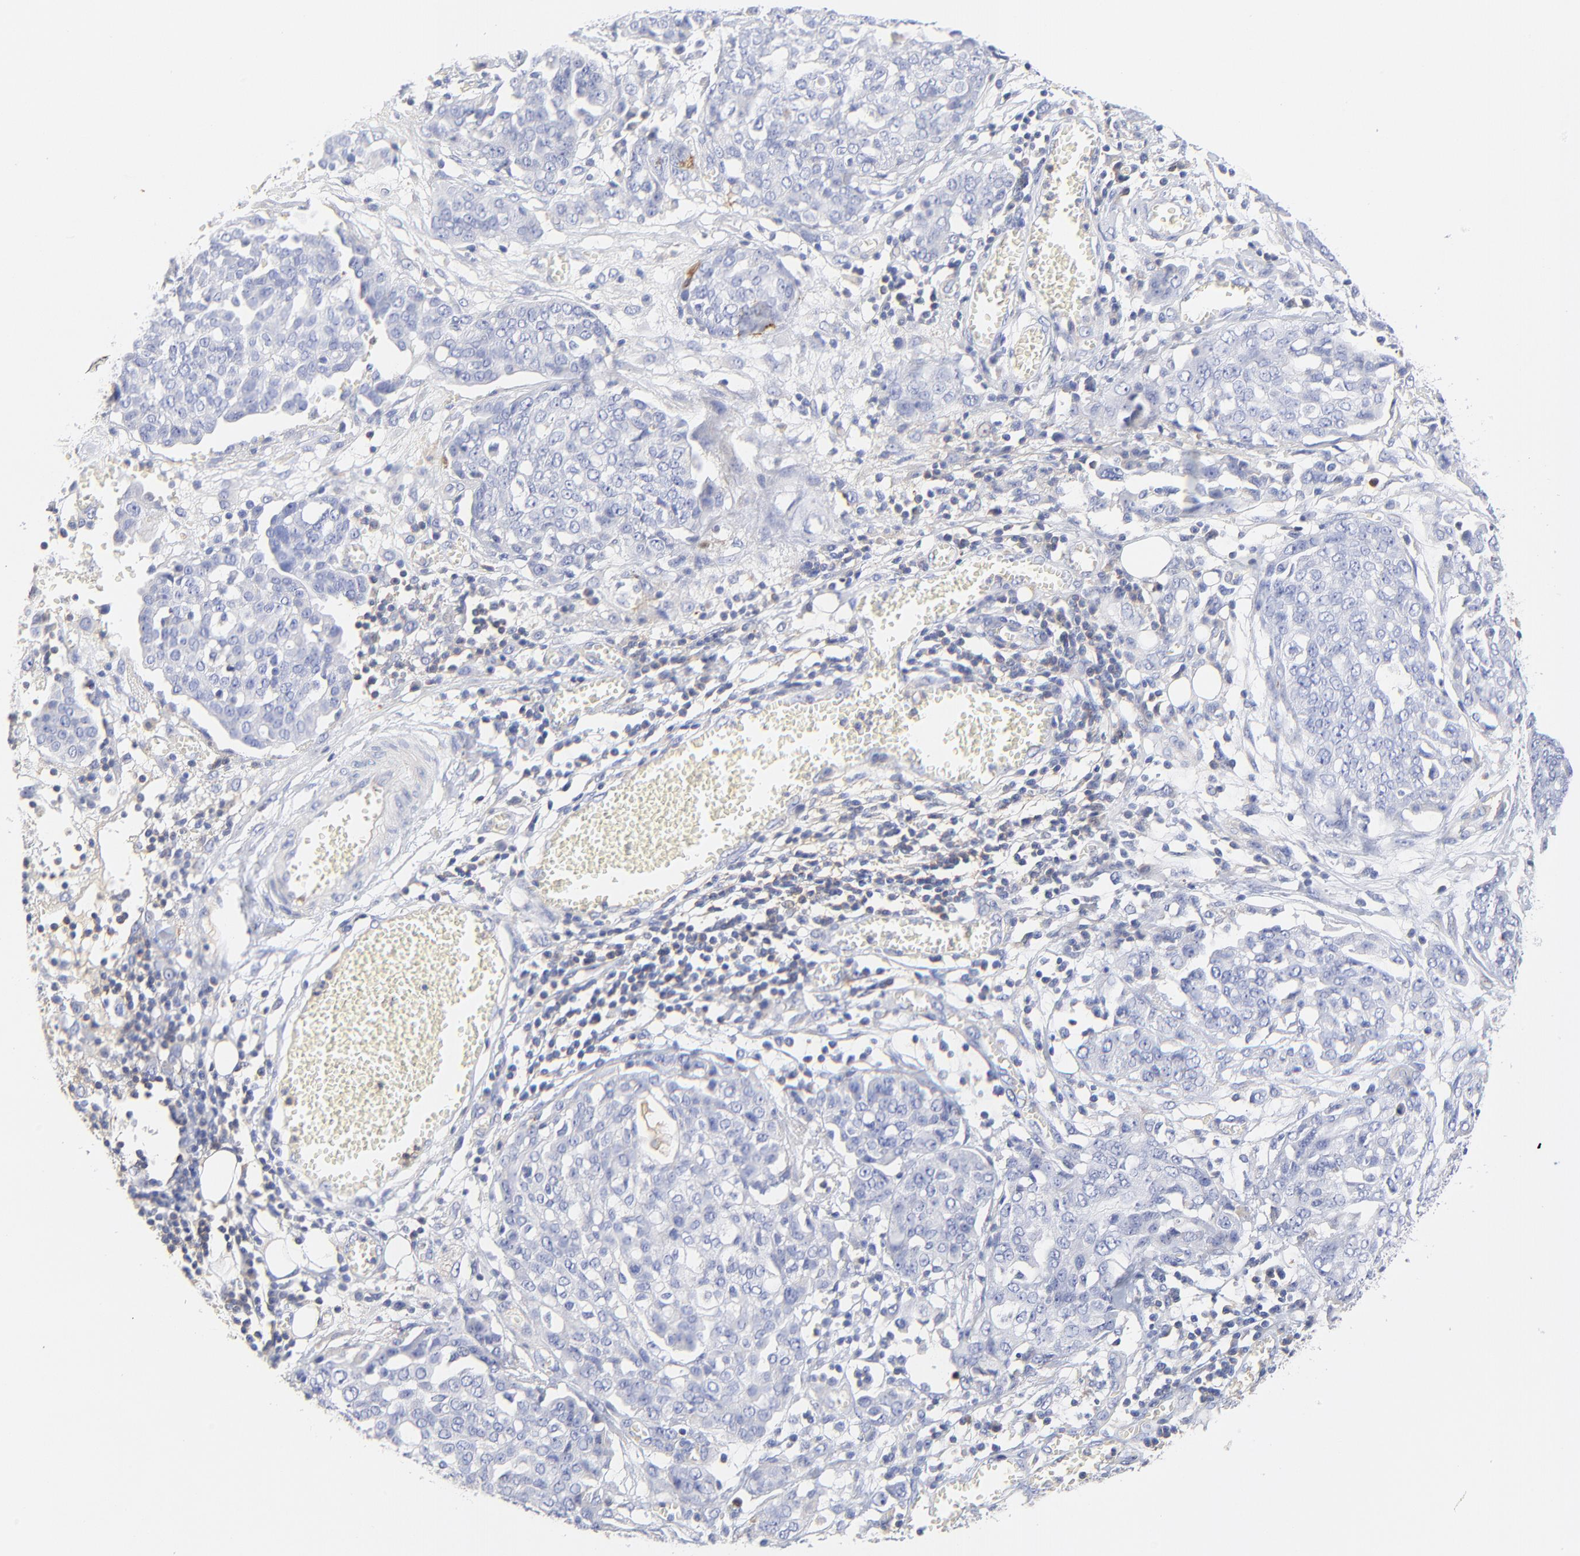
{"staining": {"intensity": "negative", "quantity": "none", "location": "none"}, "tissue": "ovarian cancer", "cell_type": "Tumor cells", "image_type": "cancer", "snomed": [{"axis": "morphology", "description": "Cystadenocarcinoma, serous, NOS"}, {"axis": "topography", "description": "Soft tissue"}, {"axis": "topography", "description": "Ovary"}], "caption": "High power microscopy photomicrograph of an immunohistochemistry (IHC) image of serous cystadenocarcinoma (ovarian), revealing no significant expression in tumor cells.", "gene": "MDGA2", "patient": {"sex": "female", "age": 57}}